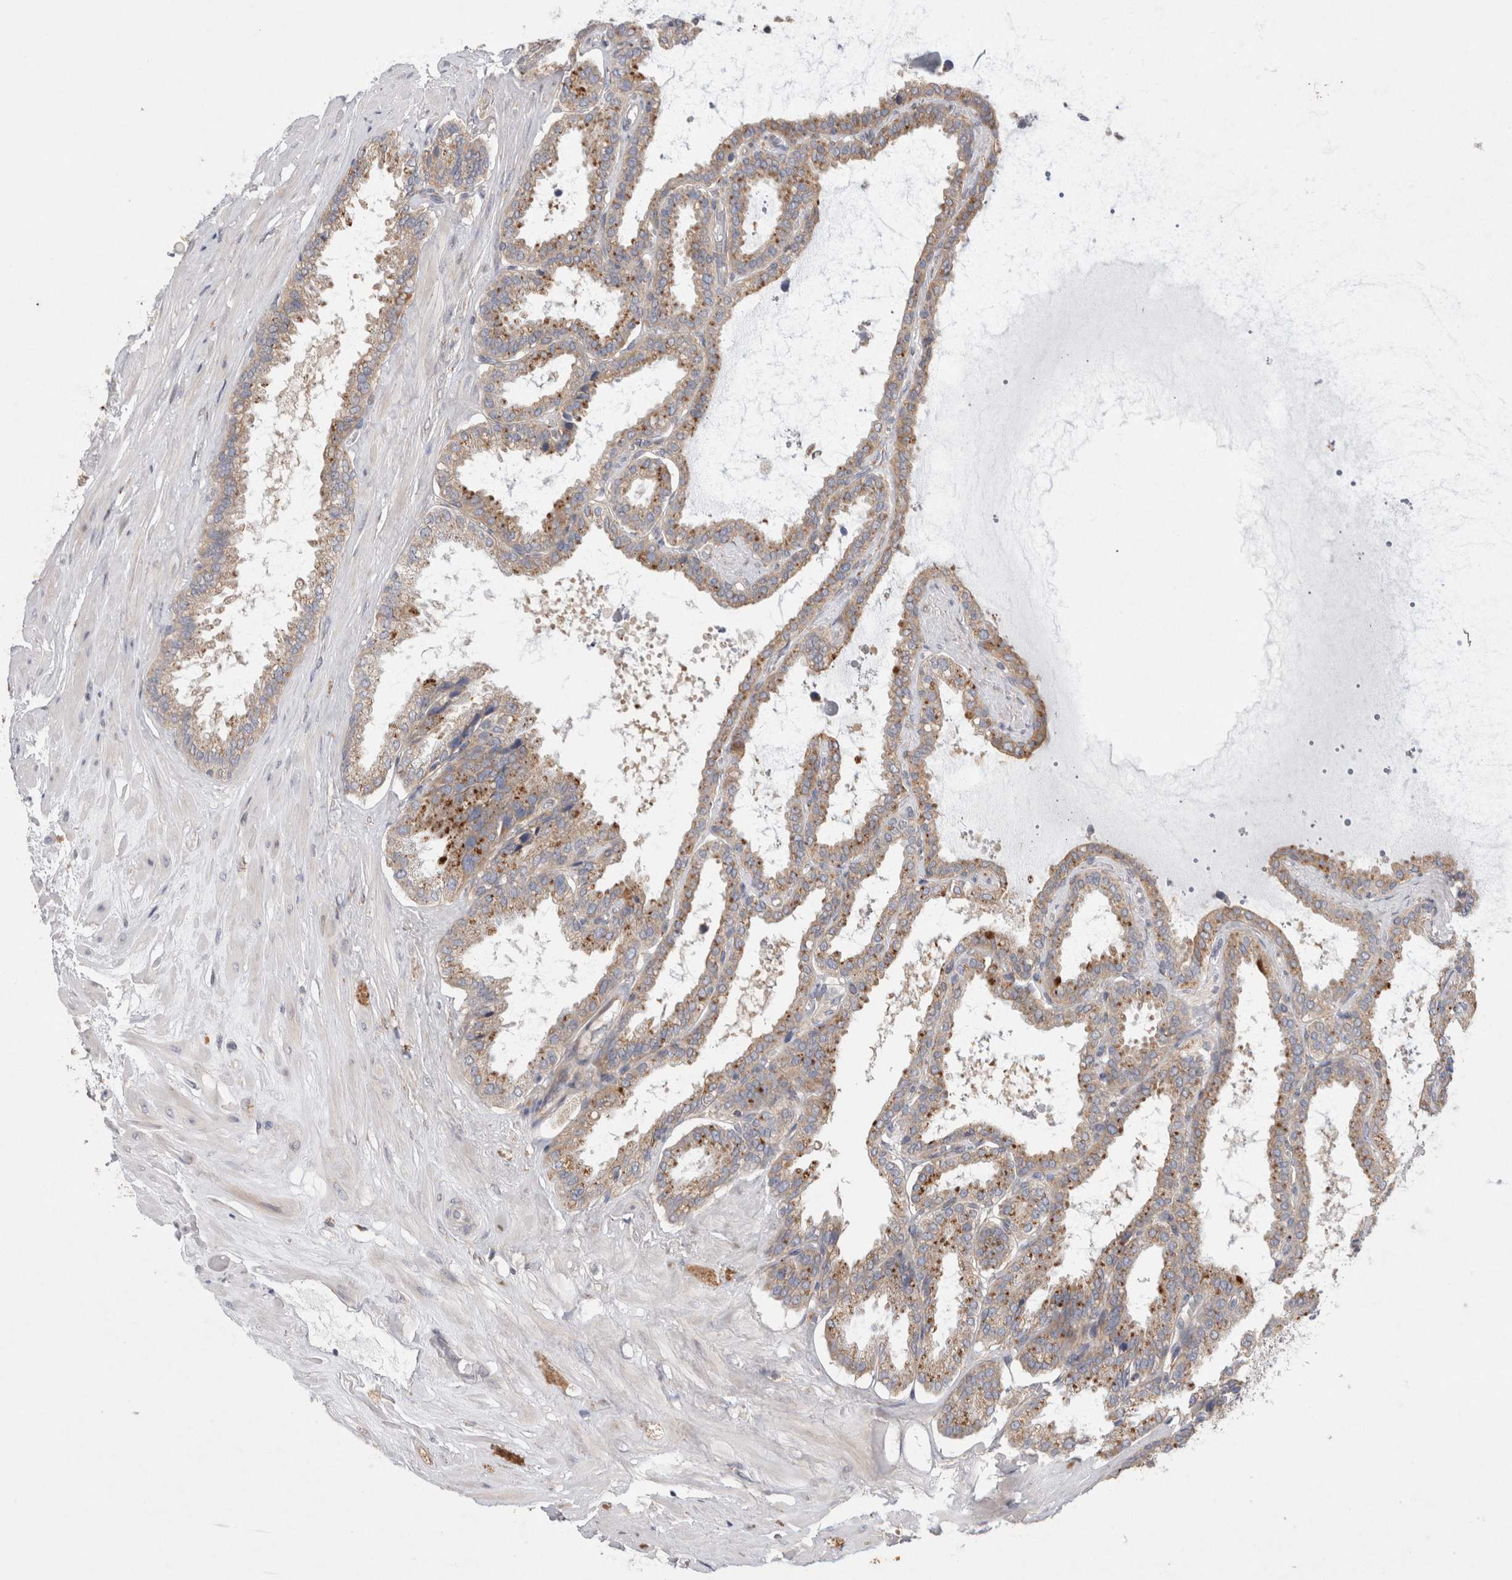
{"staining": {"intensity": "weak", "quantity": "25%-75%", "location": "cytoplasmic/membranous"}, "tissue": "seminal vesicle", "cell_type": "Glandular cells", "image_type": "normal", "snomed": [{"axis": "morphology", "description": "Normal tissue, NOS"}, {"axis": "topography", "description": "Seminal veicle"}], "caption": "Immunohistochemistry image of normal seminal vesicle: human seminal vesicle stained using IHC displays low levels of weak protein expression localized specifically in the cytoplasmic/membranous of glandular cells, appearing as a cytoplasmic/membranous brown color.", "gene": "TBC1D16", "patient": {"sex": "male", "age": 46}}